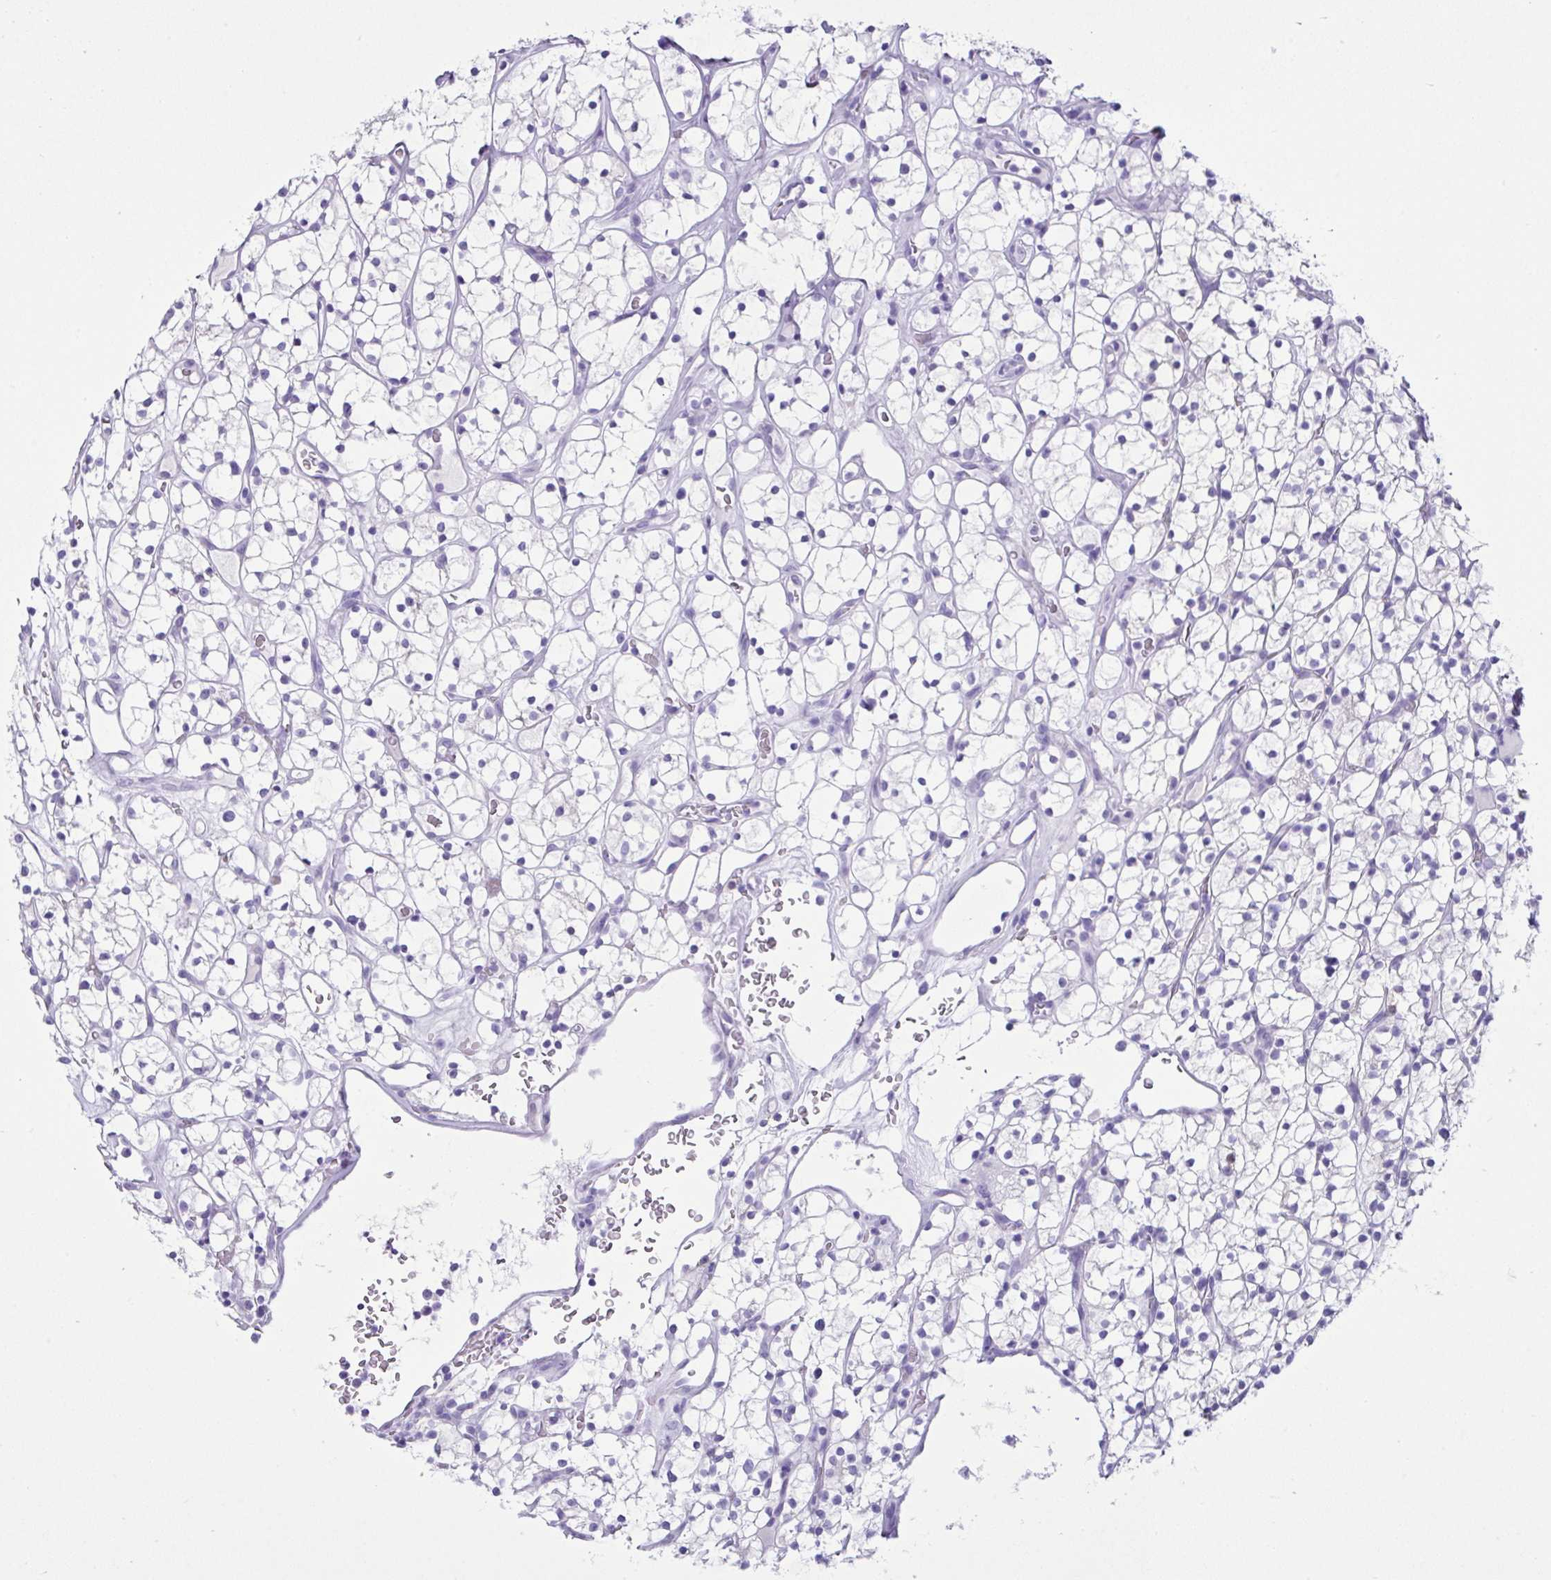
{"staining": {"intensity": "negative", "quantity": "none", "location": "none"}, "tissue": "renal cancer", "cell_type": "Tumor cells", "image_type": "cancer", "snomed": [{"axis": "morphology", "description": "Adenocarcinoma, NOS"}, {"axis": "topography", "description": "Kidney"}], "caption": "Immunohistochemistry (IHC) histopathology image of adenocarcinoma (renal) stained for a protein (brown), which exhibits no staining in tumor cells.", "gene": "LGALS4", "patient": {"sex": "female", "age": 64}}